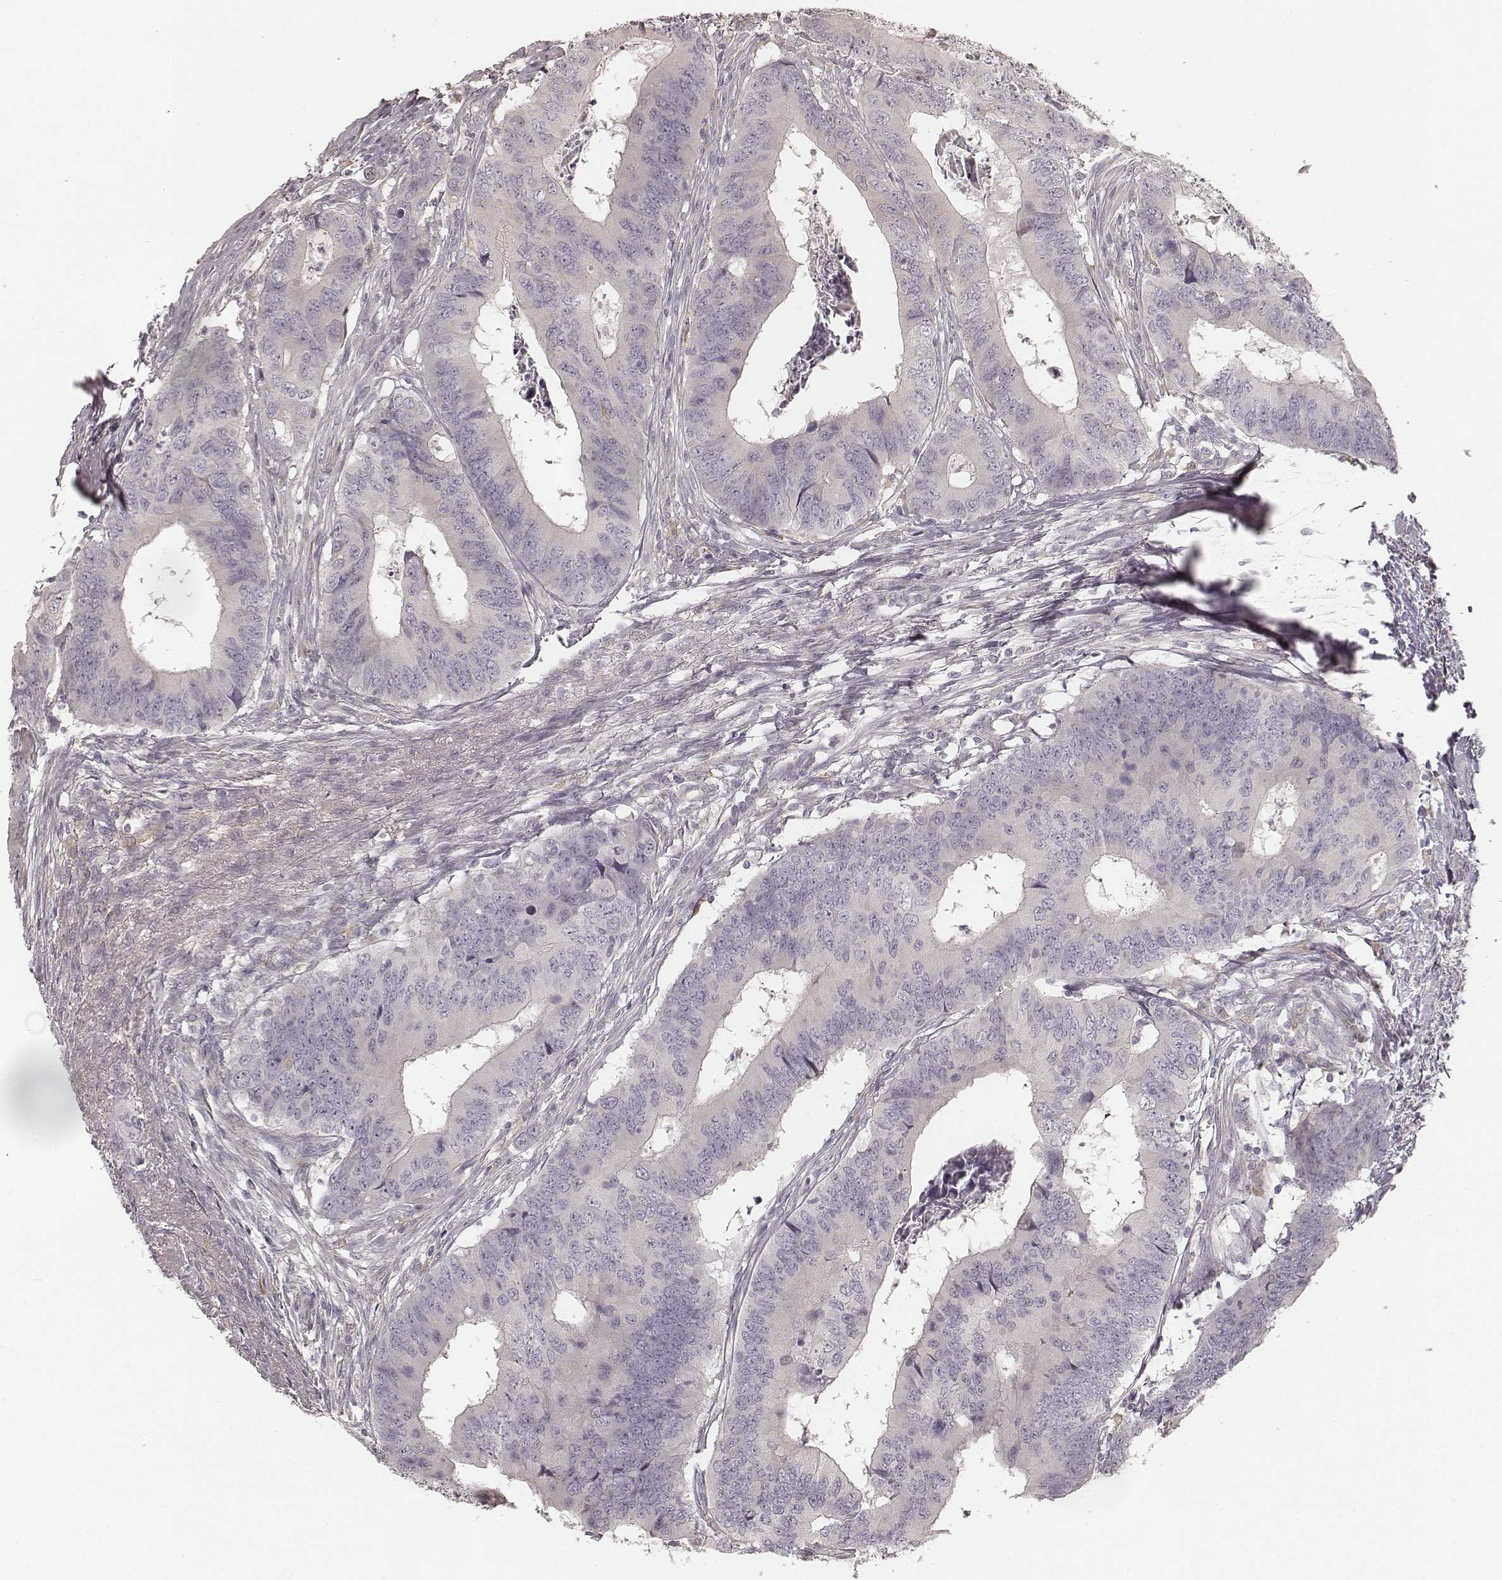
{"staining": {"intensity": "negative", "quantity": "none", "location": "none"}, "tissue": "colorectal cancer", "cell_type": "Tumor cells", "image_type": "cancer", "snomed": [{"axis": "morphology", "description": "Adenocarcinoma, NOS"}, {"axis": "topography", "description": "Colon"}], "caption": "There is no significant expression in tumor cells of adenocarcinoma (colorectal).", "gene": "FMNL2", "patient": {"sex": "male", "age": 53}}